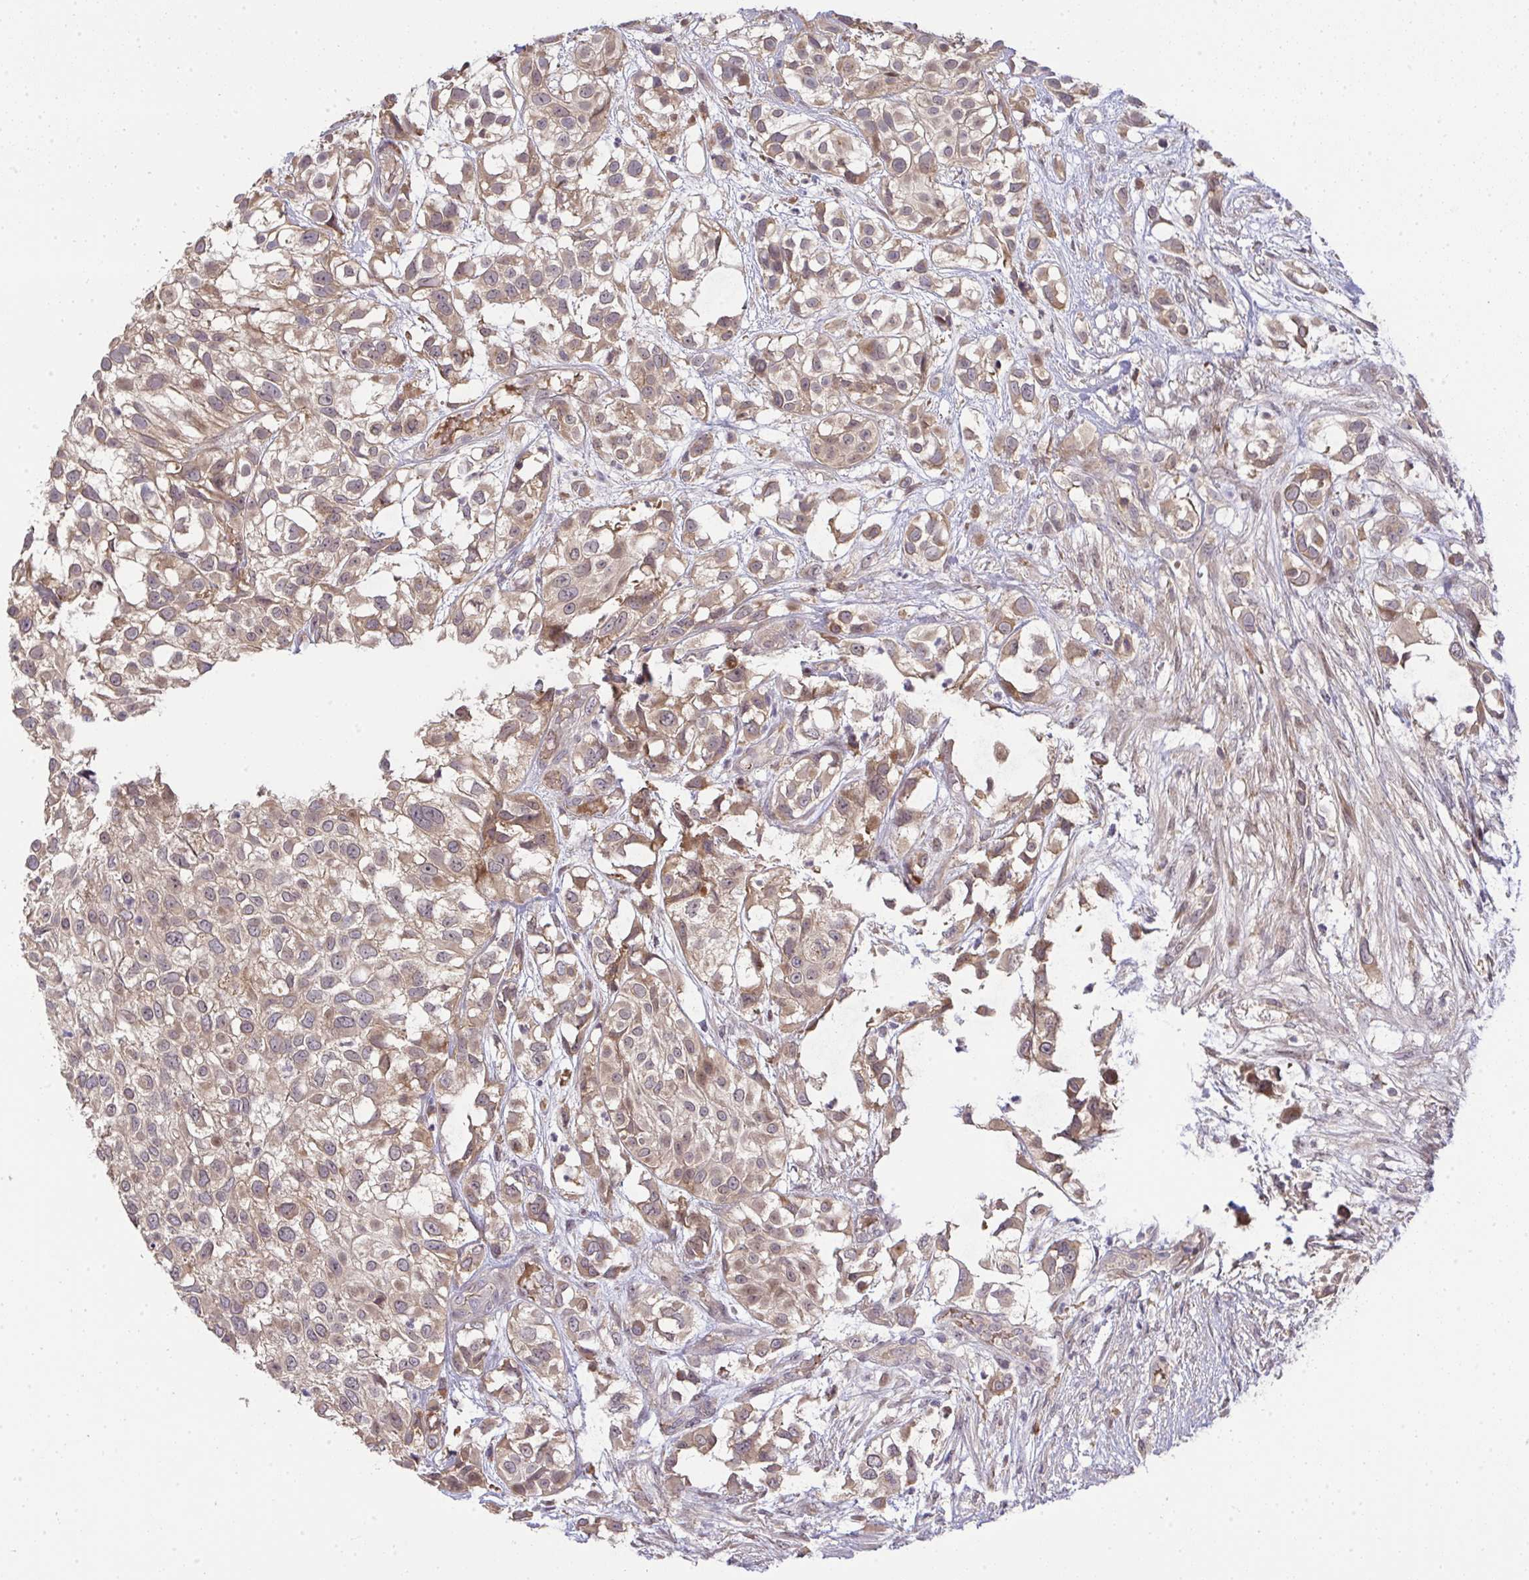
{"staining": {"intensity": "moderate", "quantity": "<25%", "location": "cytoplasmic/membranous"}, "tissue": "urothelial cancer", "cell_type": "Tumor cells", "image_type": "cancer", "snomed": [{"axis": "morphology", "description": "Urothelial carcinoma, High grade"}, {"axis": "topography", "description": "Urinary bladder"}], "caption": "Tumor cells demonstrate low levels of moderate cytoplasmic/membranous expression in about <25% of cells in urothelial cancer.", "gene": "SLC9A6", "patient": {"sex": "male", "age": 56}}